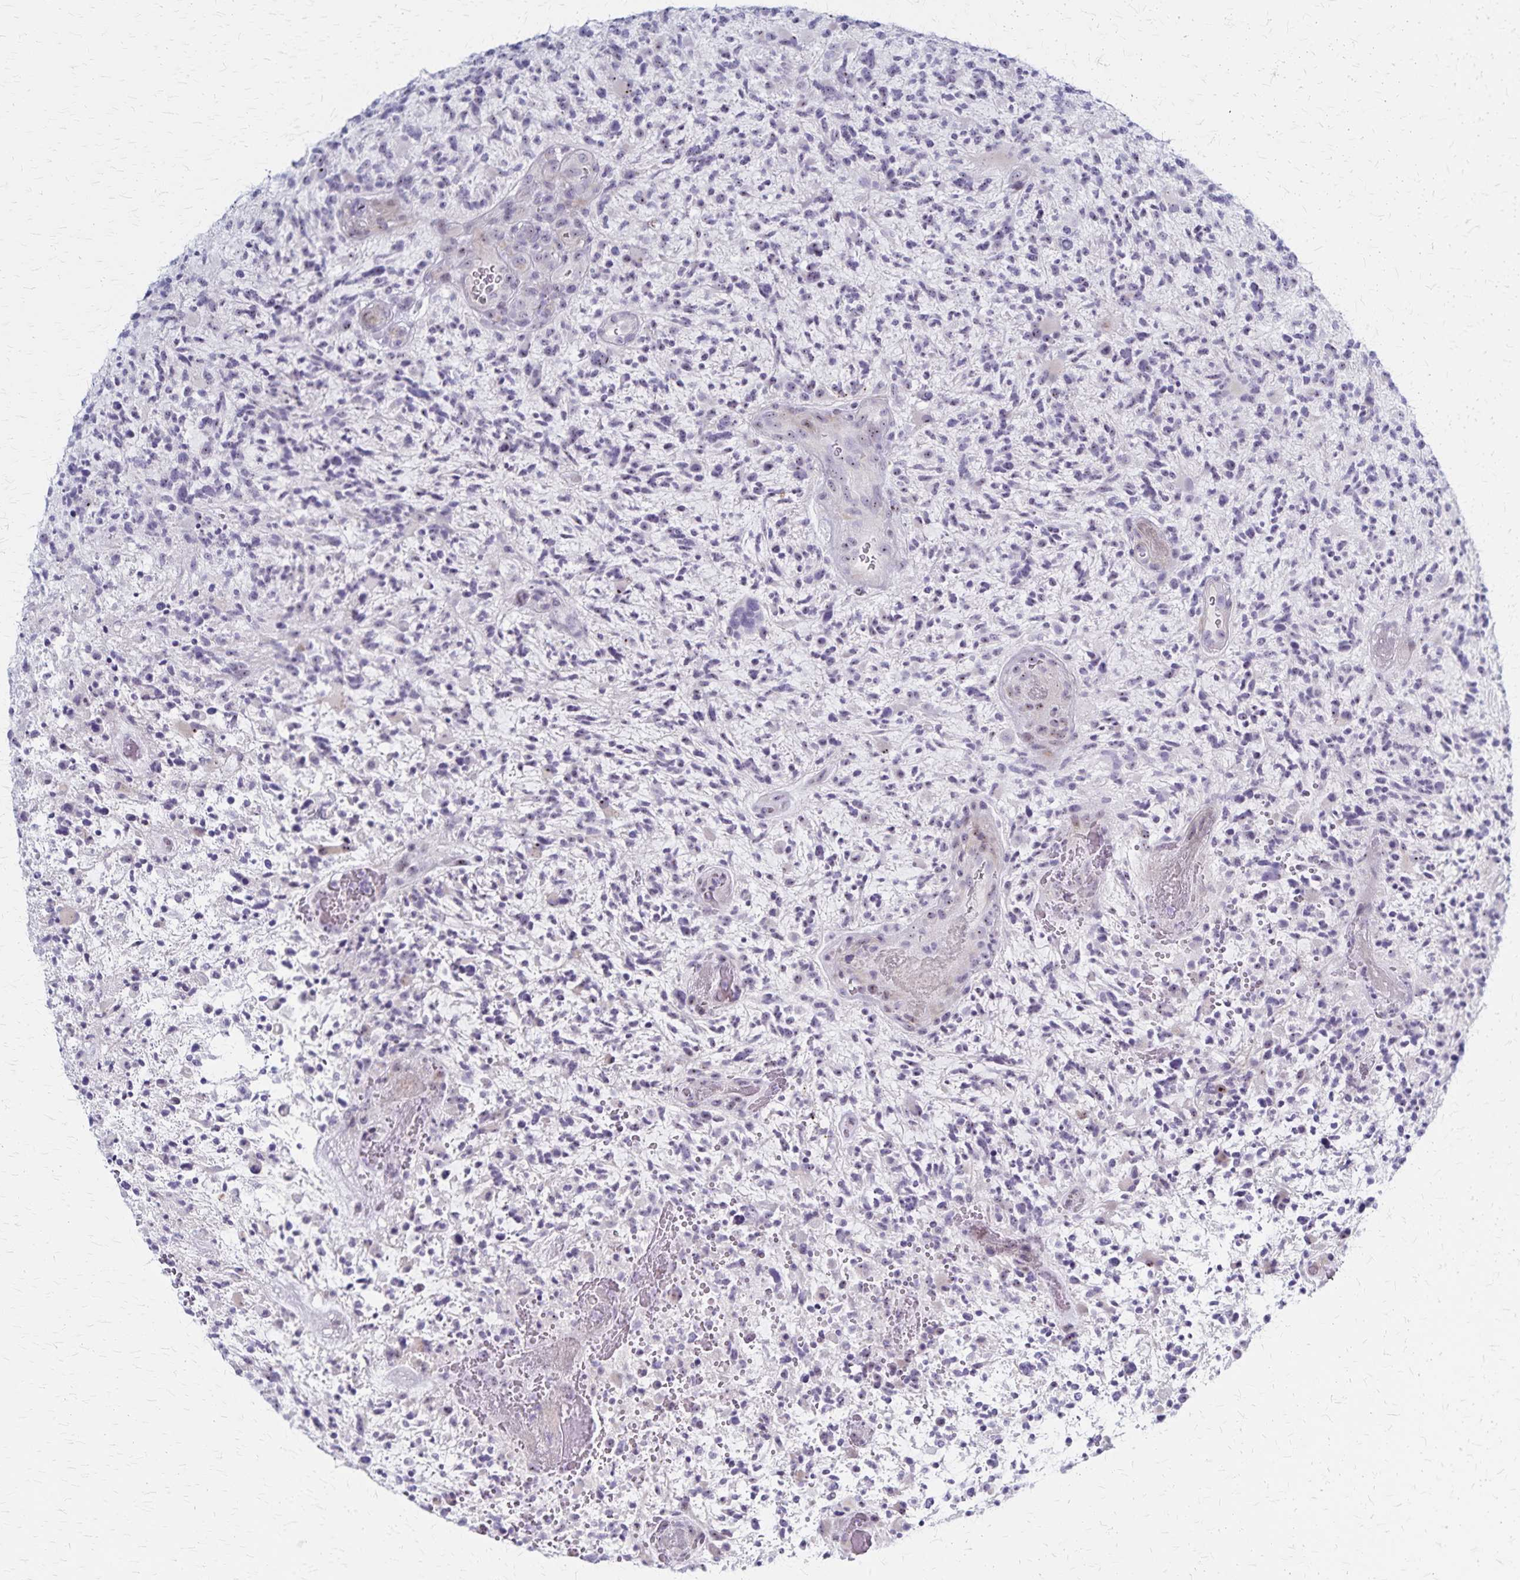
{"staining": {"intensity": "weak", "quantity": "<25%", "location": "nuclear"}, "tissue": "glioma", "cell_type": "Tumor cells", "image_type": "cancer", "snomed": [{"axis": "morphology", "description": "Glioma, malignant, High grade"}, {"axis": "topography", "description": "Brain"}], "caption": "There is no significant staining in tumor cells of glioma.", "gene": "DLK2", "patient": {"sex": "female", "age": 71}}